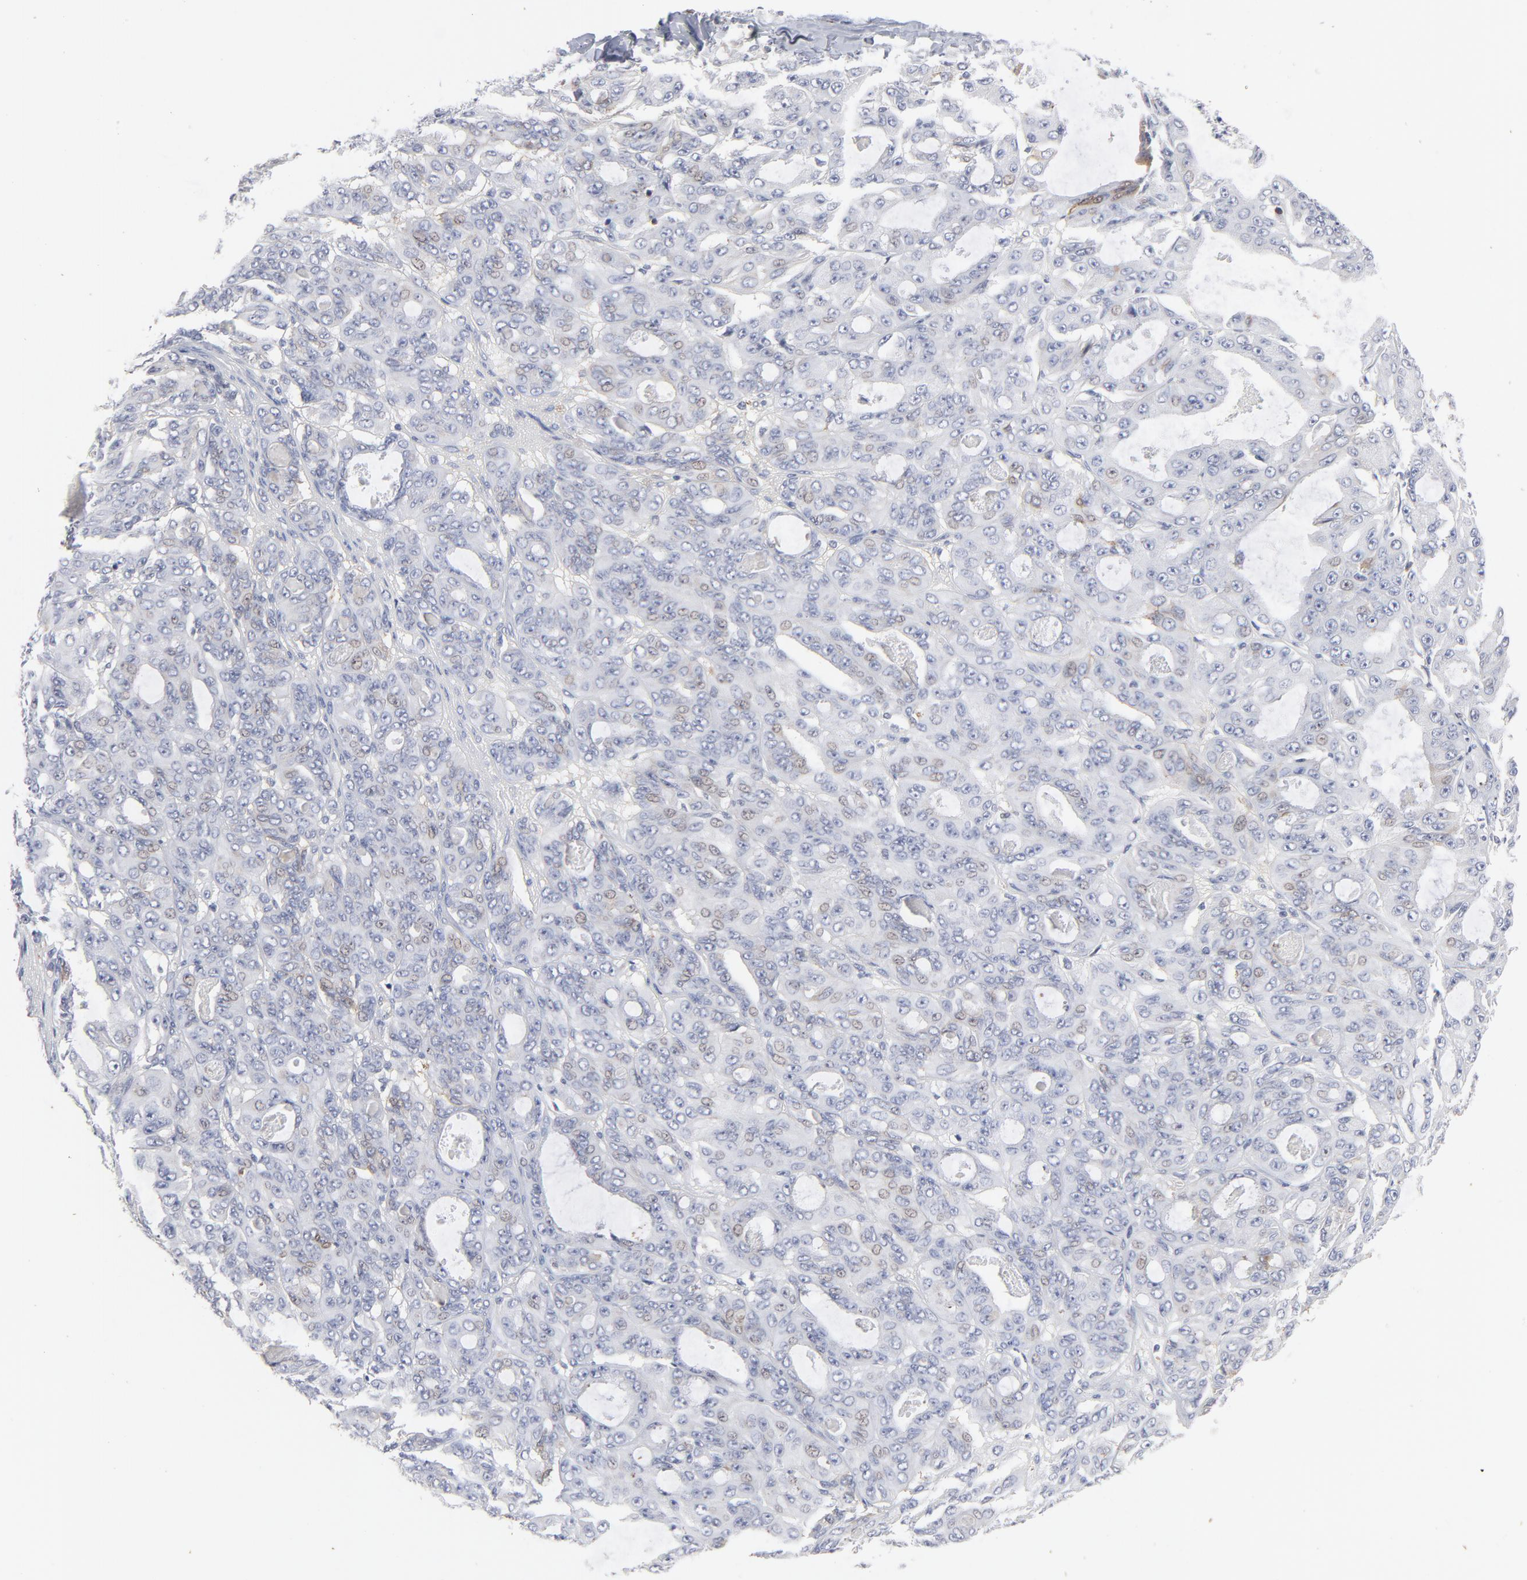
{"staining": {"intensity": "weak", "quantity": "<25%", "location": "cytoplasmic/membranous"}, "tissue": "ovarian cancer", "cell_type": "Tumor cells", "image_type": "cancer", "snomed": [{"axis": "morphology", "description": "Carcinoma, endometroid"}, {"axis": "topography", "description": "Ovary"}], "caption": "IHC histopathology image of ovarian endometroid carcinoma stained for a protein (brown), which reveals no expression in tumor cells. (Brightfield microscopy of DAB immunohistochemistry at high magnification).", "gene": "AURKA", "patient": {"sex": "female", "age": 61}}